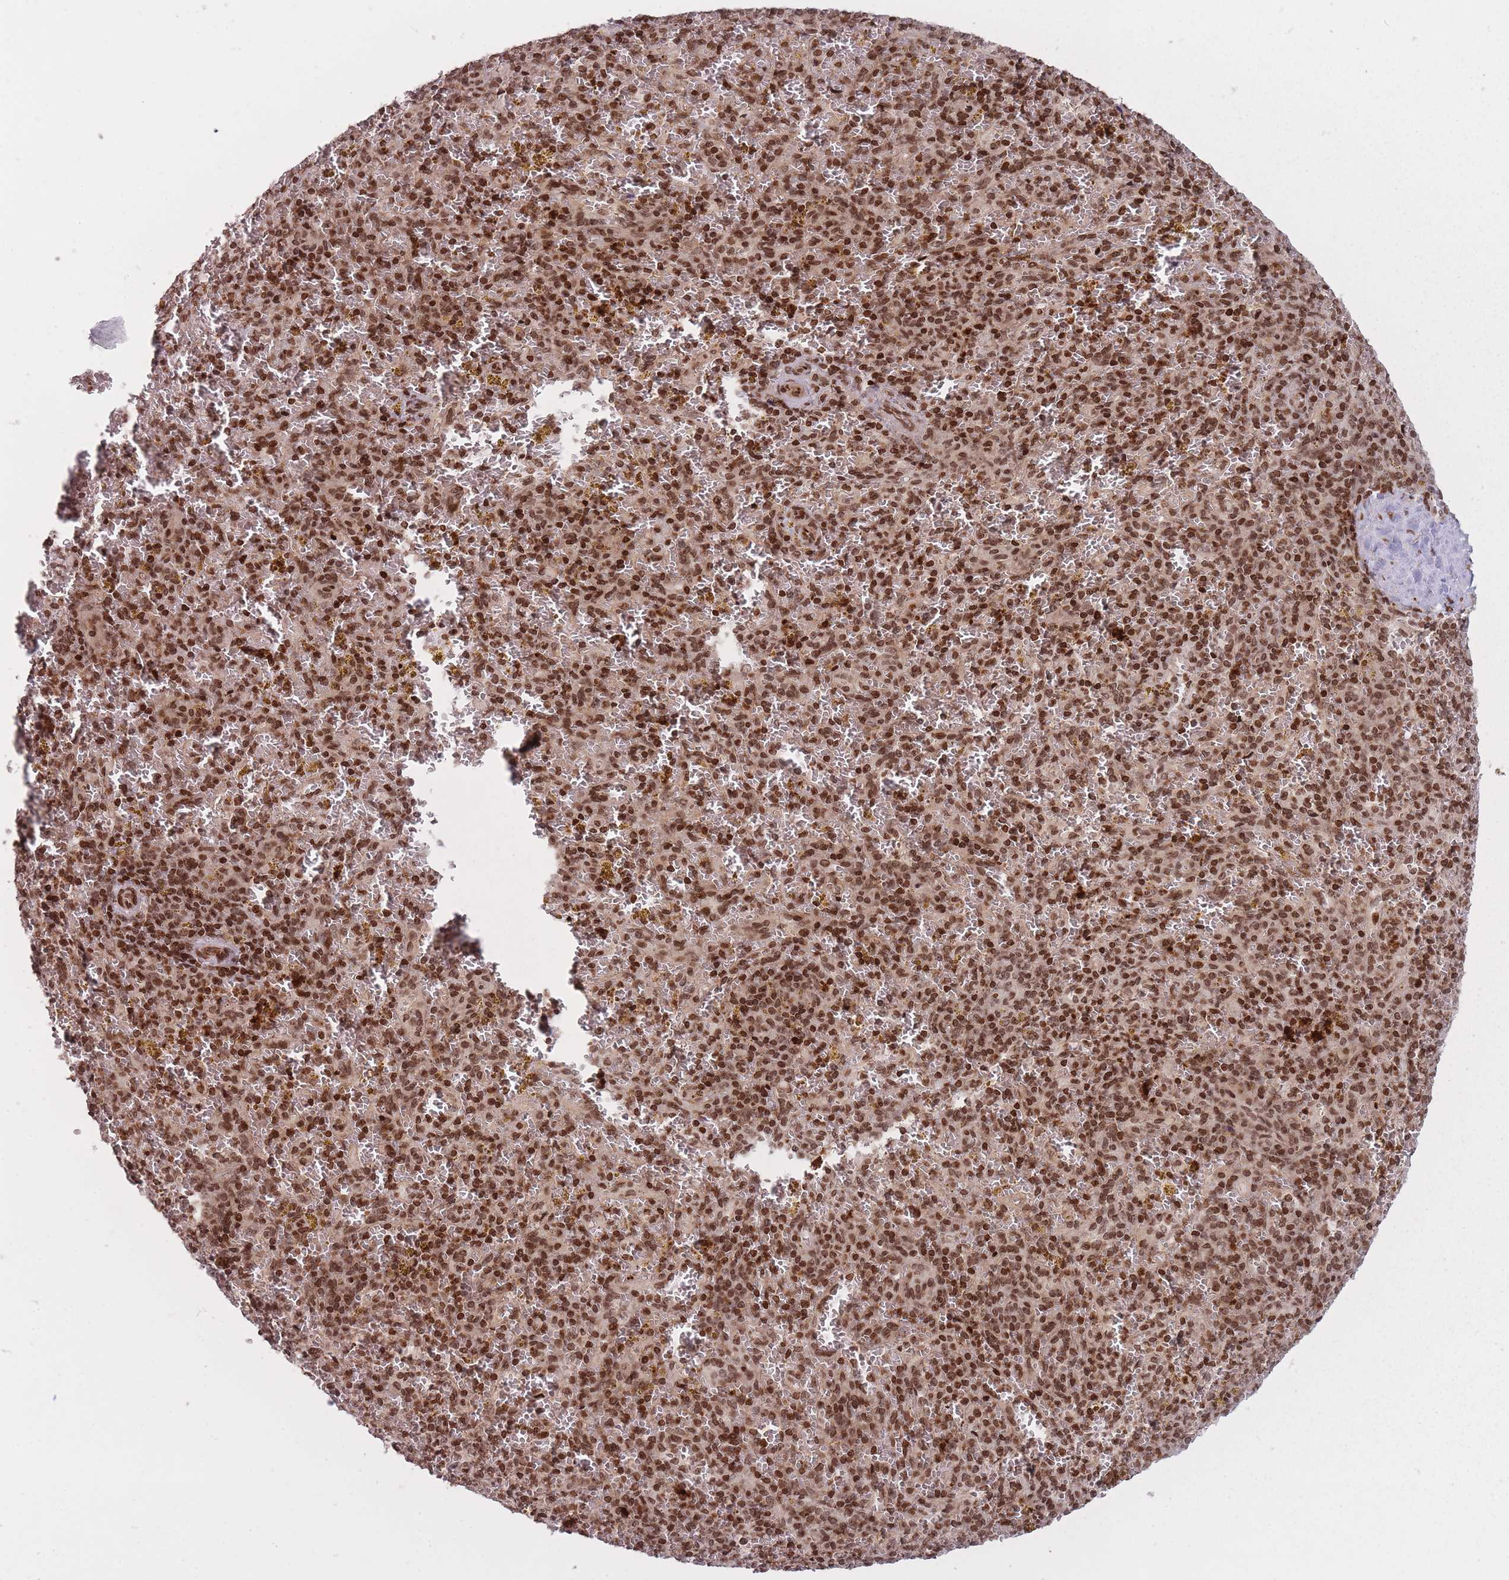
{"staining": {"intensity": "strong", "quantity": "25%-75%", "location": "nuclear"}, "tissue": "spleen", "cell_type": "Cells in red pulp", "image_type": "normal", "snomed": [{"axis": "morphology", "description": "Normal tissue, NOS"}, {"axis": "topography", "description": "Spleen"}], "caption": "High-power microscopy captured an immunohistochemistry (IHC) histopathology image of benign spleen, revealing strong nuclear staining in about 25%-75% of cells in red pulp. (Brightfield microscopy of DAB IHC at high magnification).", "gene": "TMC6", "patient": {"sex": "male", "age": 57}}